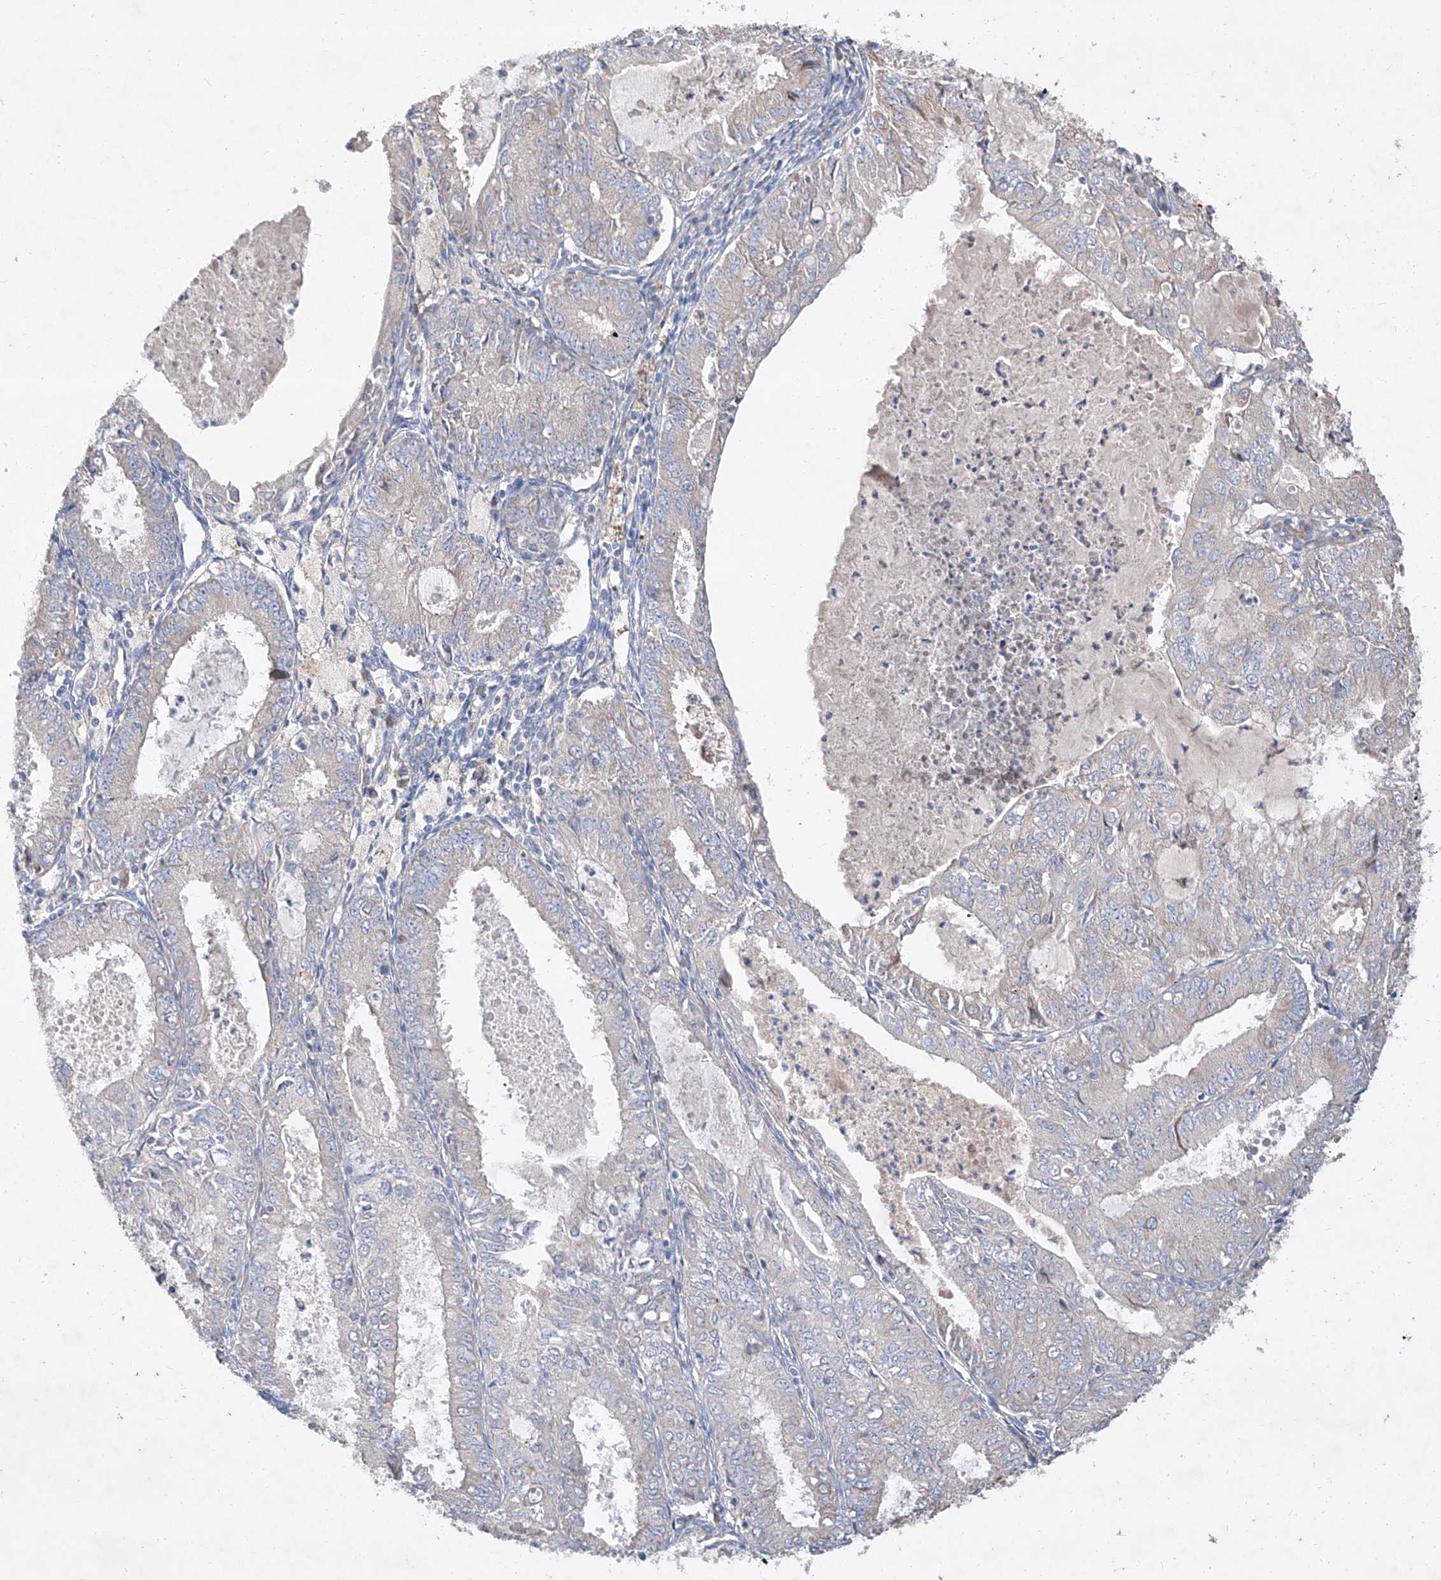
{"staining": {"intensity": "negative", "quantity": "none", "location": "none"}, "tissue": "endometrial cancer", "cell_type": "Tumor cells", "image_type": "cancer", "snomed": [{"axis": "morphology", "description": "Adenocarcinoma, NOS"}, {"axis": "topography", "description": "Endometrium"}], "caption": "Endometrial cancer stained for a protein using immunohistochemistry shows no staining tumor cells.", "gene": "DIRAS3", "patient": {"sex": "female", "age": 57}}